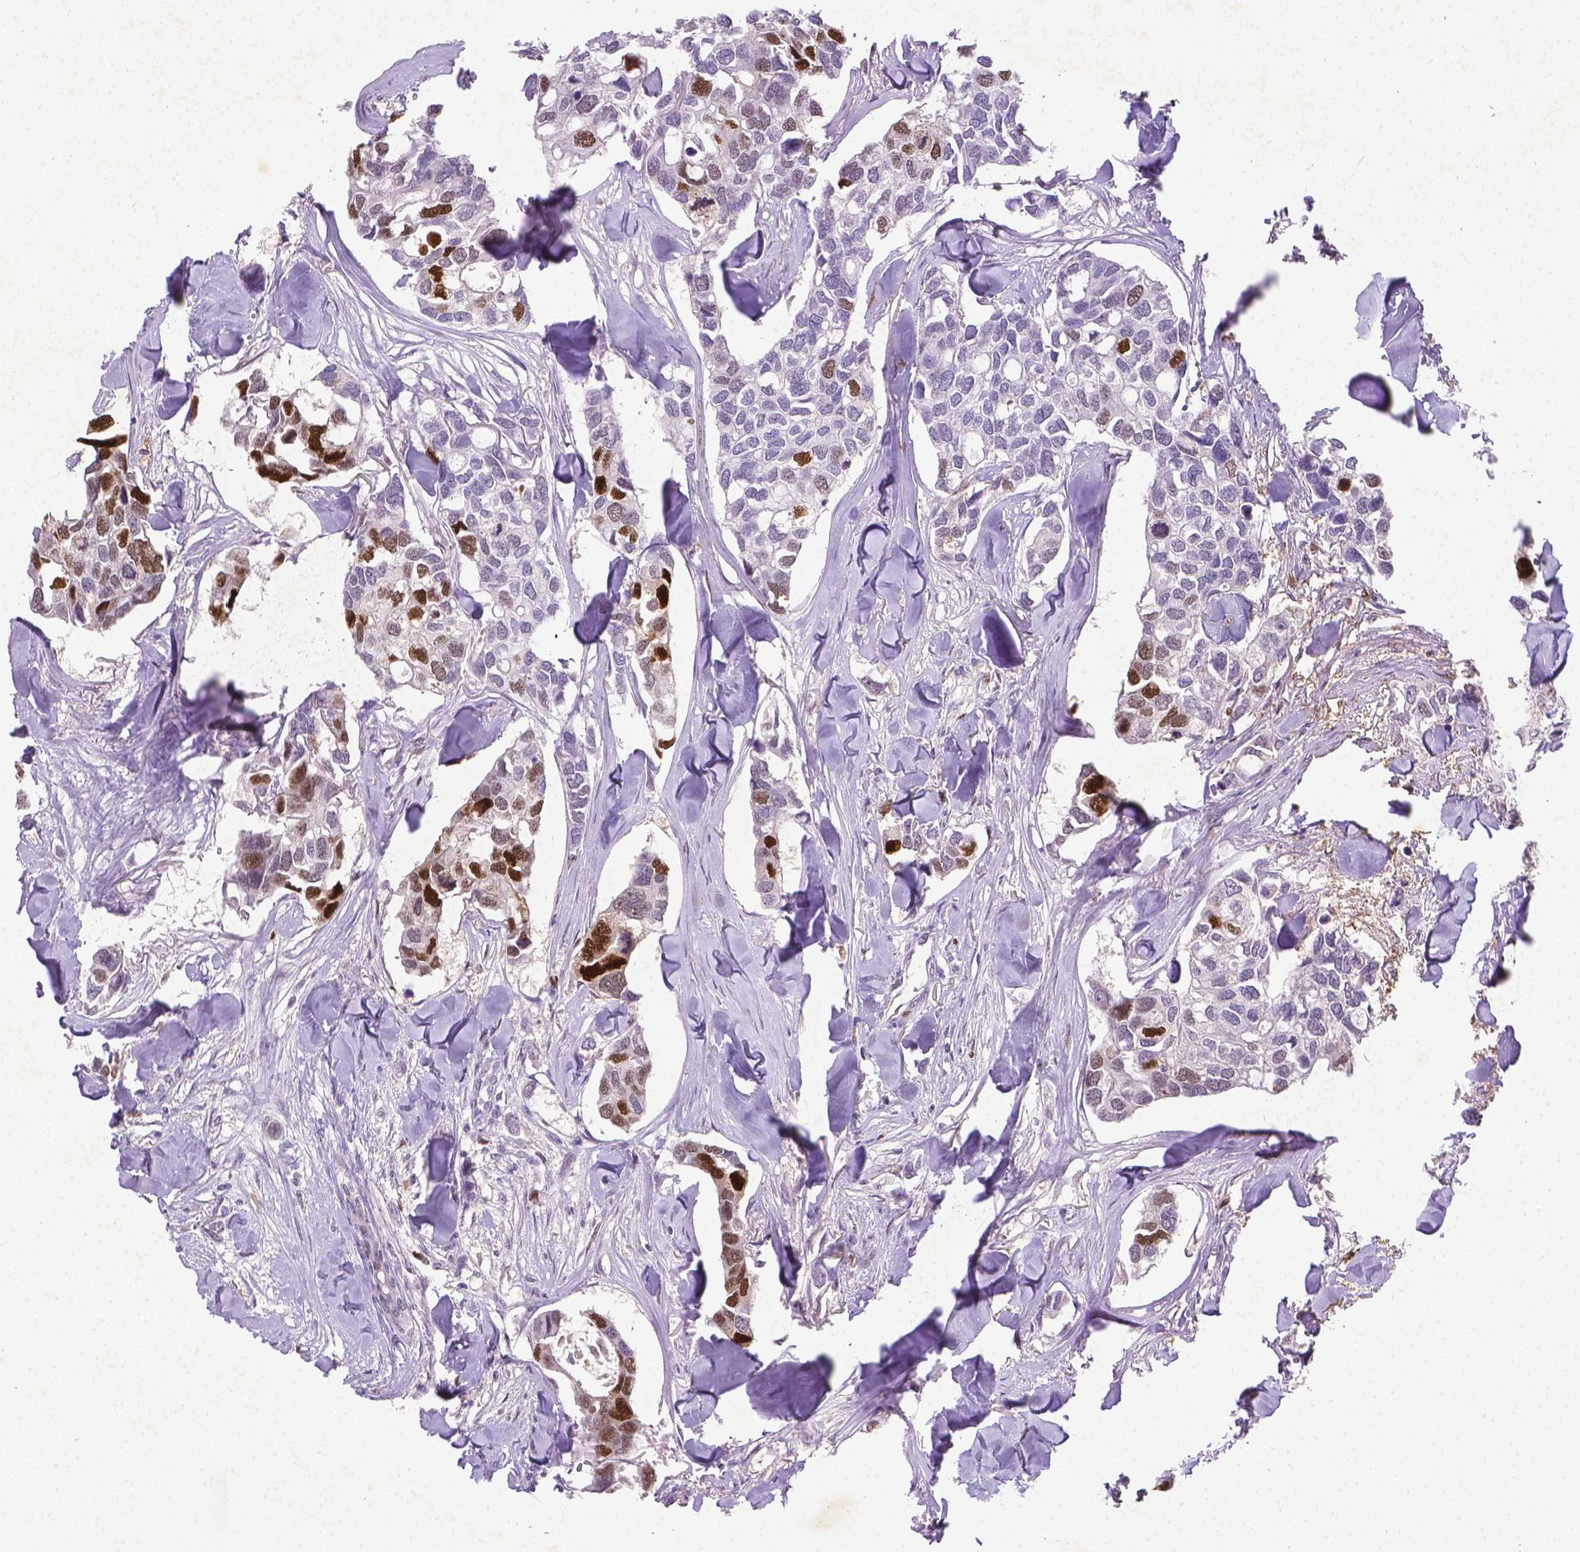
{"staining": {"intensity": "moderate", "quantity": "25%-75%", "location": "nuclear"}, "tissue": "breast cancer", "cell_type": "Tumor cells", "image_type": "cancer", "snomed": [{"axis": "morphology", "description": "Duct carcinoma"}, {"axis": "topography", "description": "Breast"}], "caption": "The histopathology image shows immunohistochemical staining of breast cancer. There is moderate nuclear positivity is present in about 25%-75% of tumor cells.", "gene": "CDKN1A", "patient": {"sex": "female", "age": 83}}